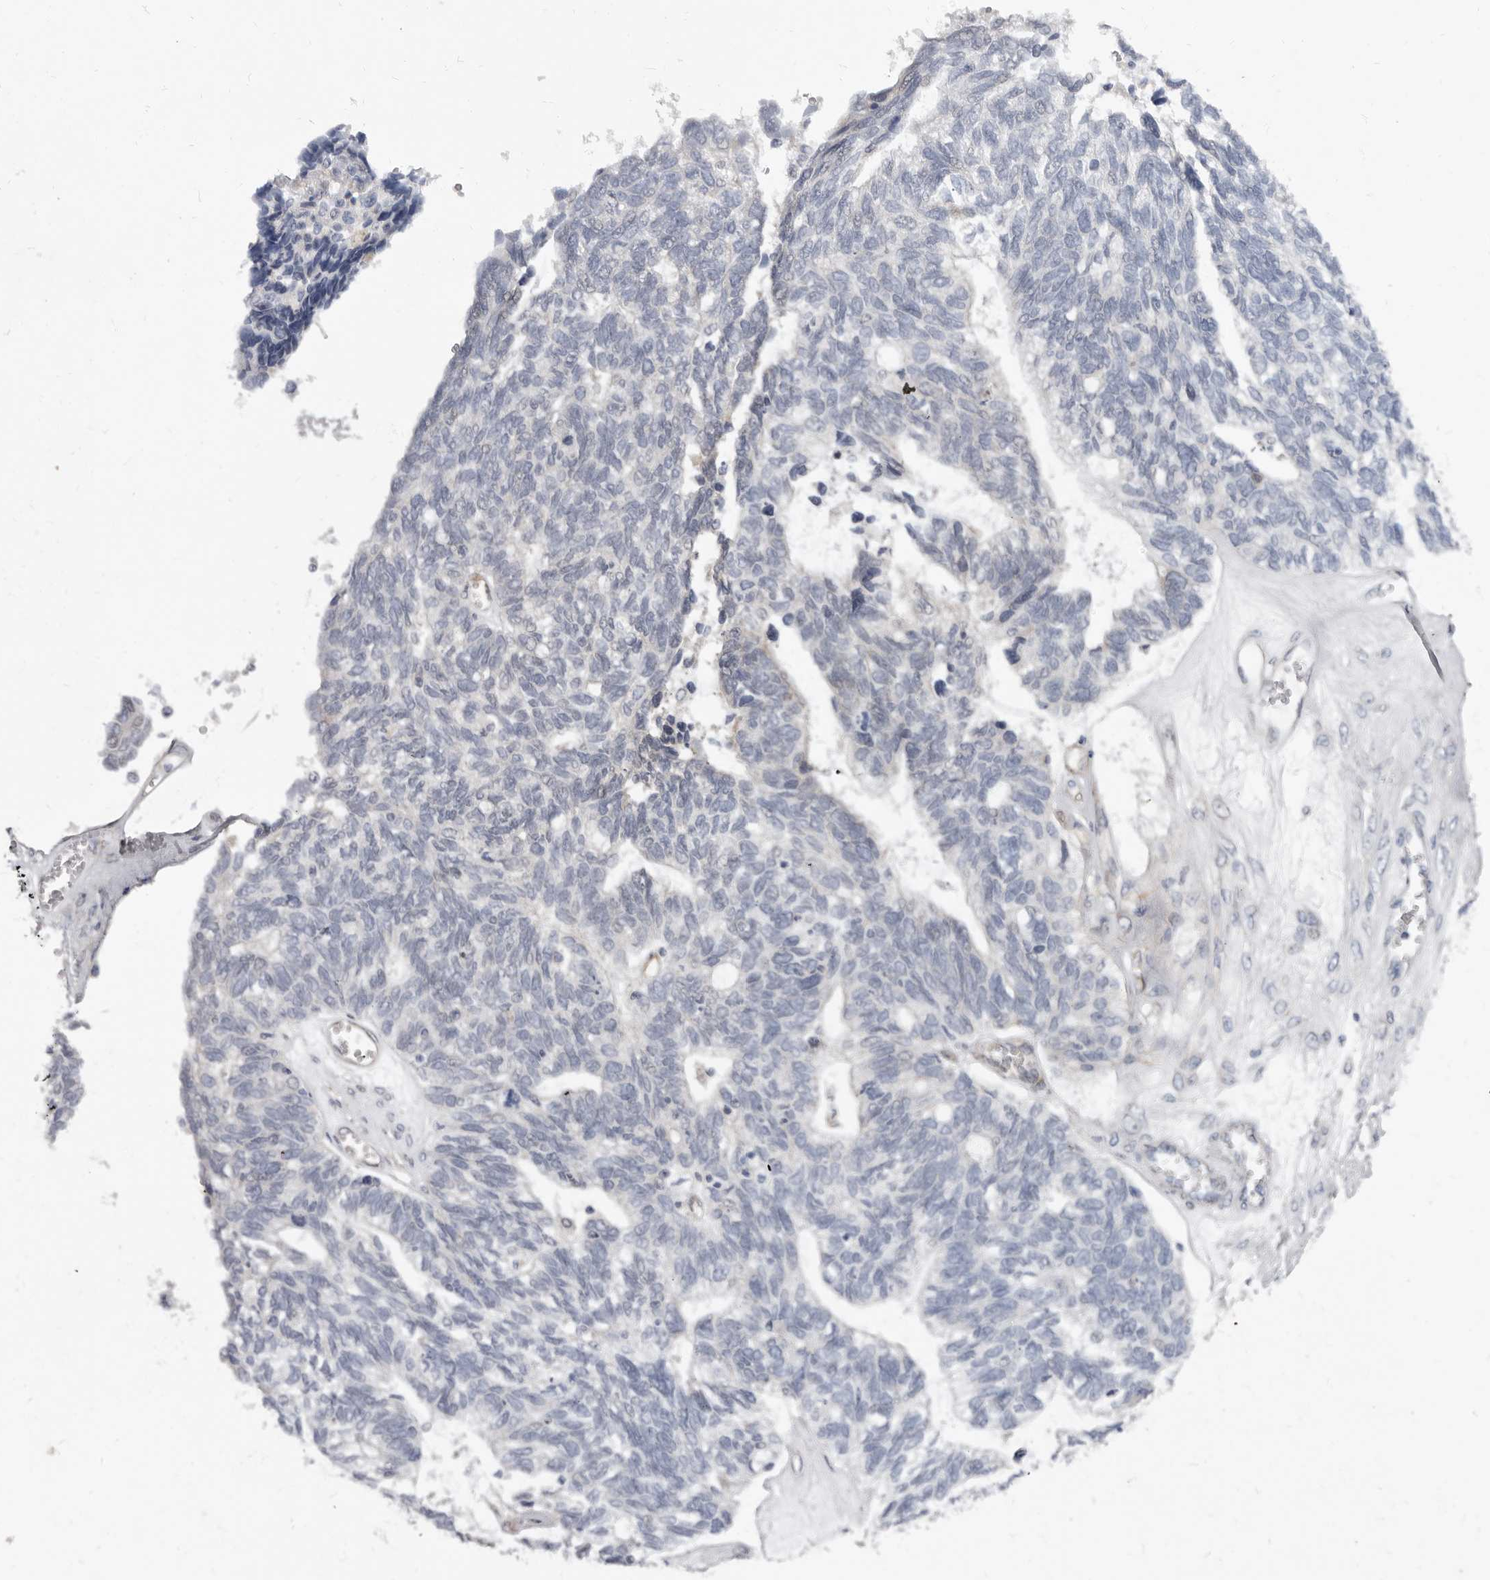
{"staining": {"intensity": "negative", "quantity": "none", "location": "none"}, "tissue": "ovarian cancer", "cell_type": "Tumor cells", "image_type": "cancer", "snomed": [{"axis": "morphology", "description": "Cystadenocarcinoma, serous, NOS"}, {"axis": "topography", "description": "Ovary"}], "caption": "Tumor cells are negative for brown protein staining in serous cystadenocarcinoma (ovarian). Brightfield microscopy of IHC stained with DAB (3,3'-diaminobenzidine) (brown) and hematoxylin (blue), captured at high magnification.", "gene": "SBDS", "patient": {"sex": "female", "age": 79}}